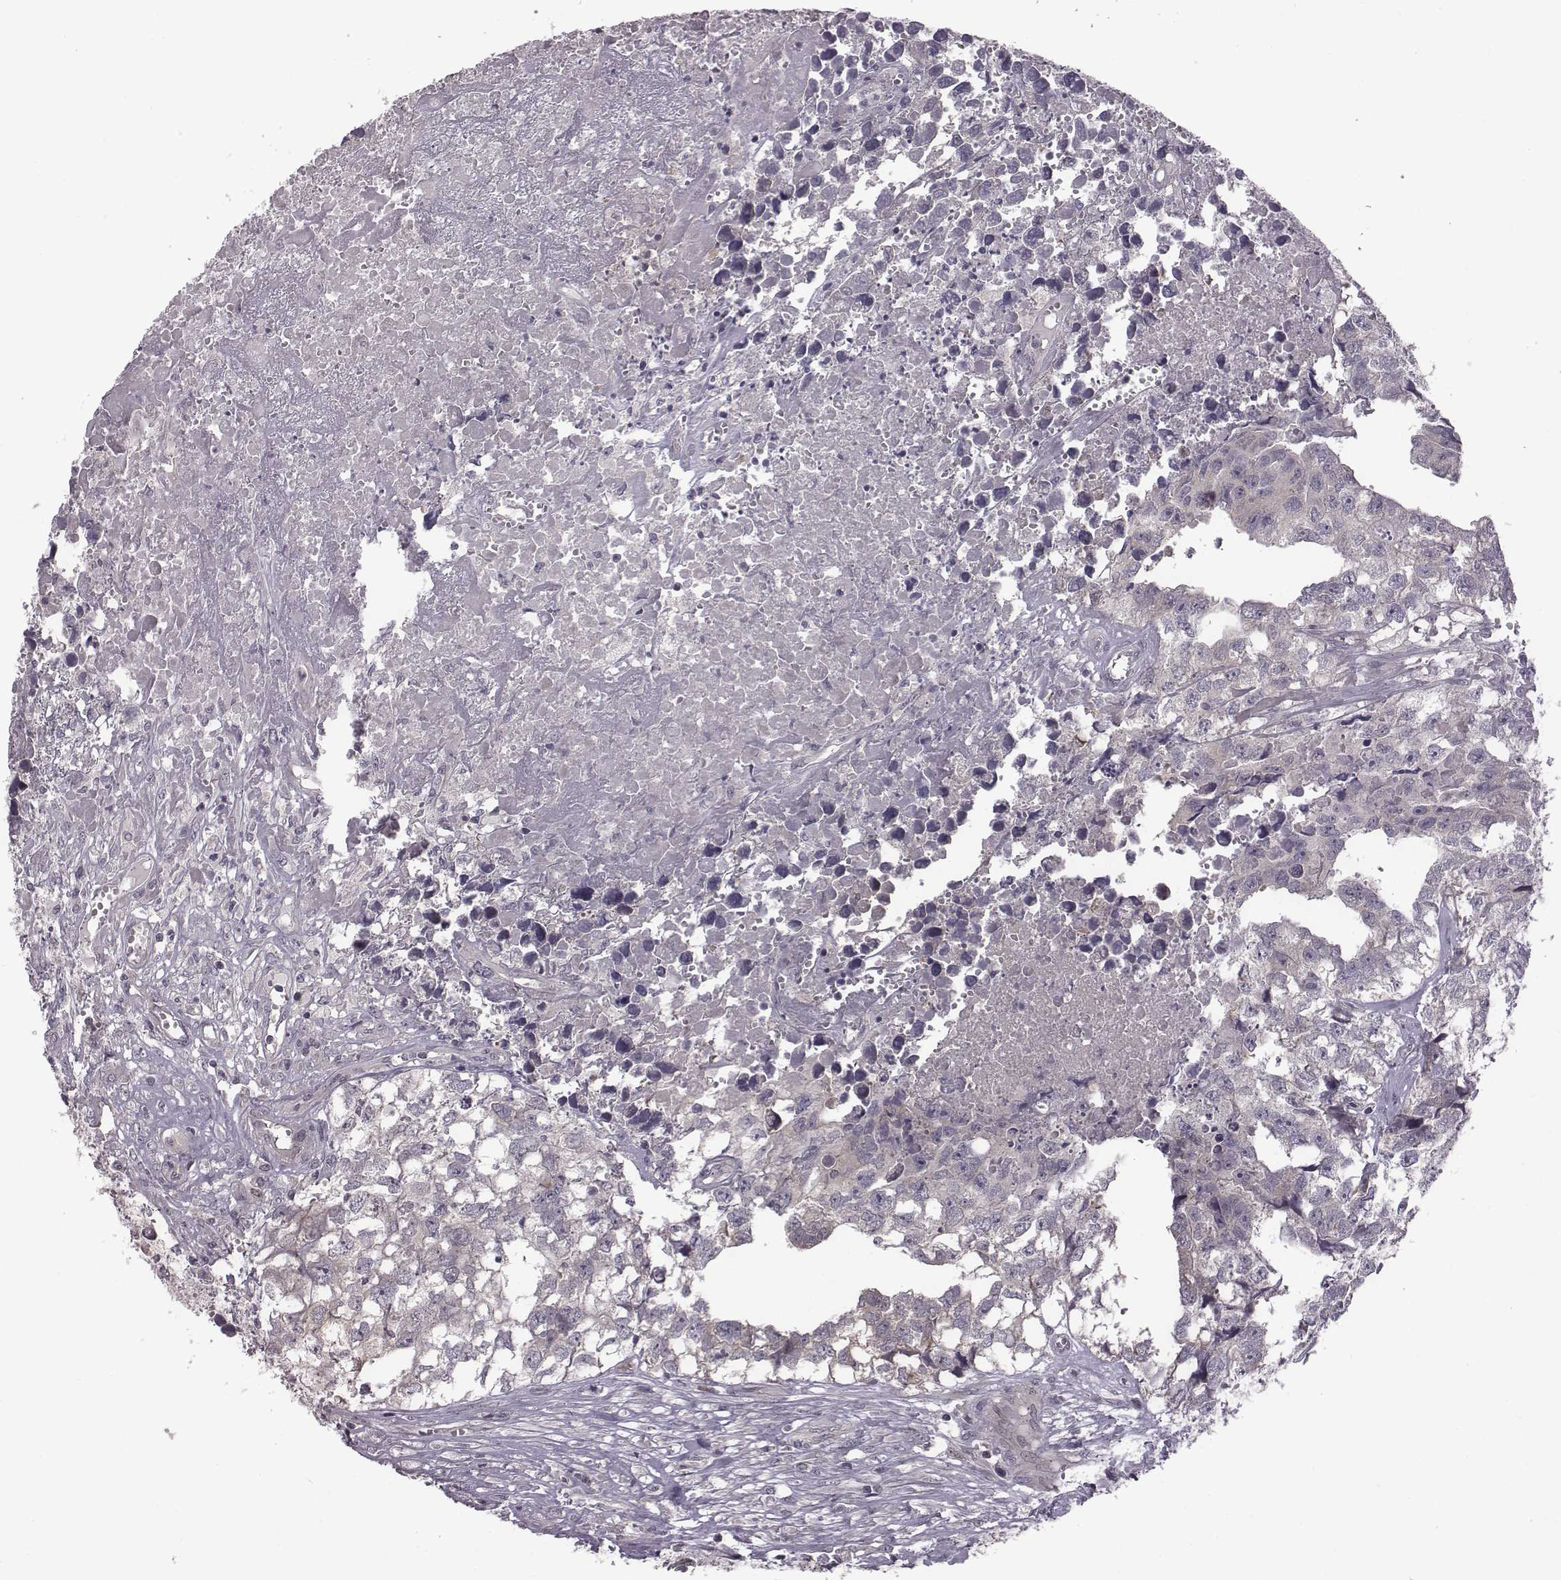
{"staining": {"intensity": "negative", "quantity": "none", "location": "none"}, "tissue": "testis cancer", "cell_type": "Tumor cells", "image_type": "cancer", "snomed": [{"axis": "morphology", "description": "Carcinoma, Embryonal, NOS"}, {"axis": "morphology", "description": "Teratoma, malignant, NOS"}, {"axis": "topography", "description": "Testis"}], "caption": "Immunohistochemical staining of human testis embryonal carcinoma reveals no significant staining in tumor cells.", "gene": "BICDL1", "patient": {"sex": "male", "age": 44}}